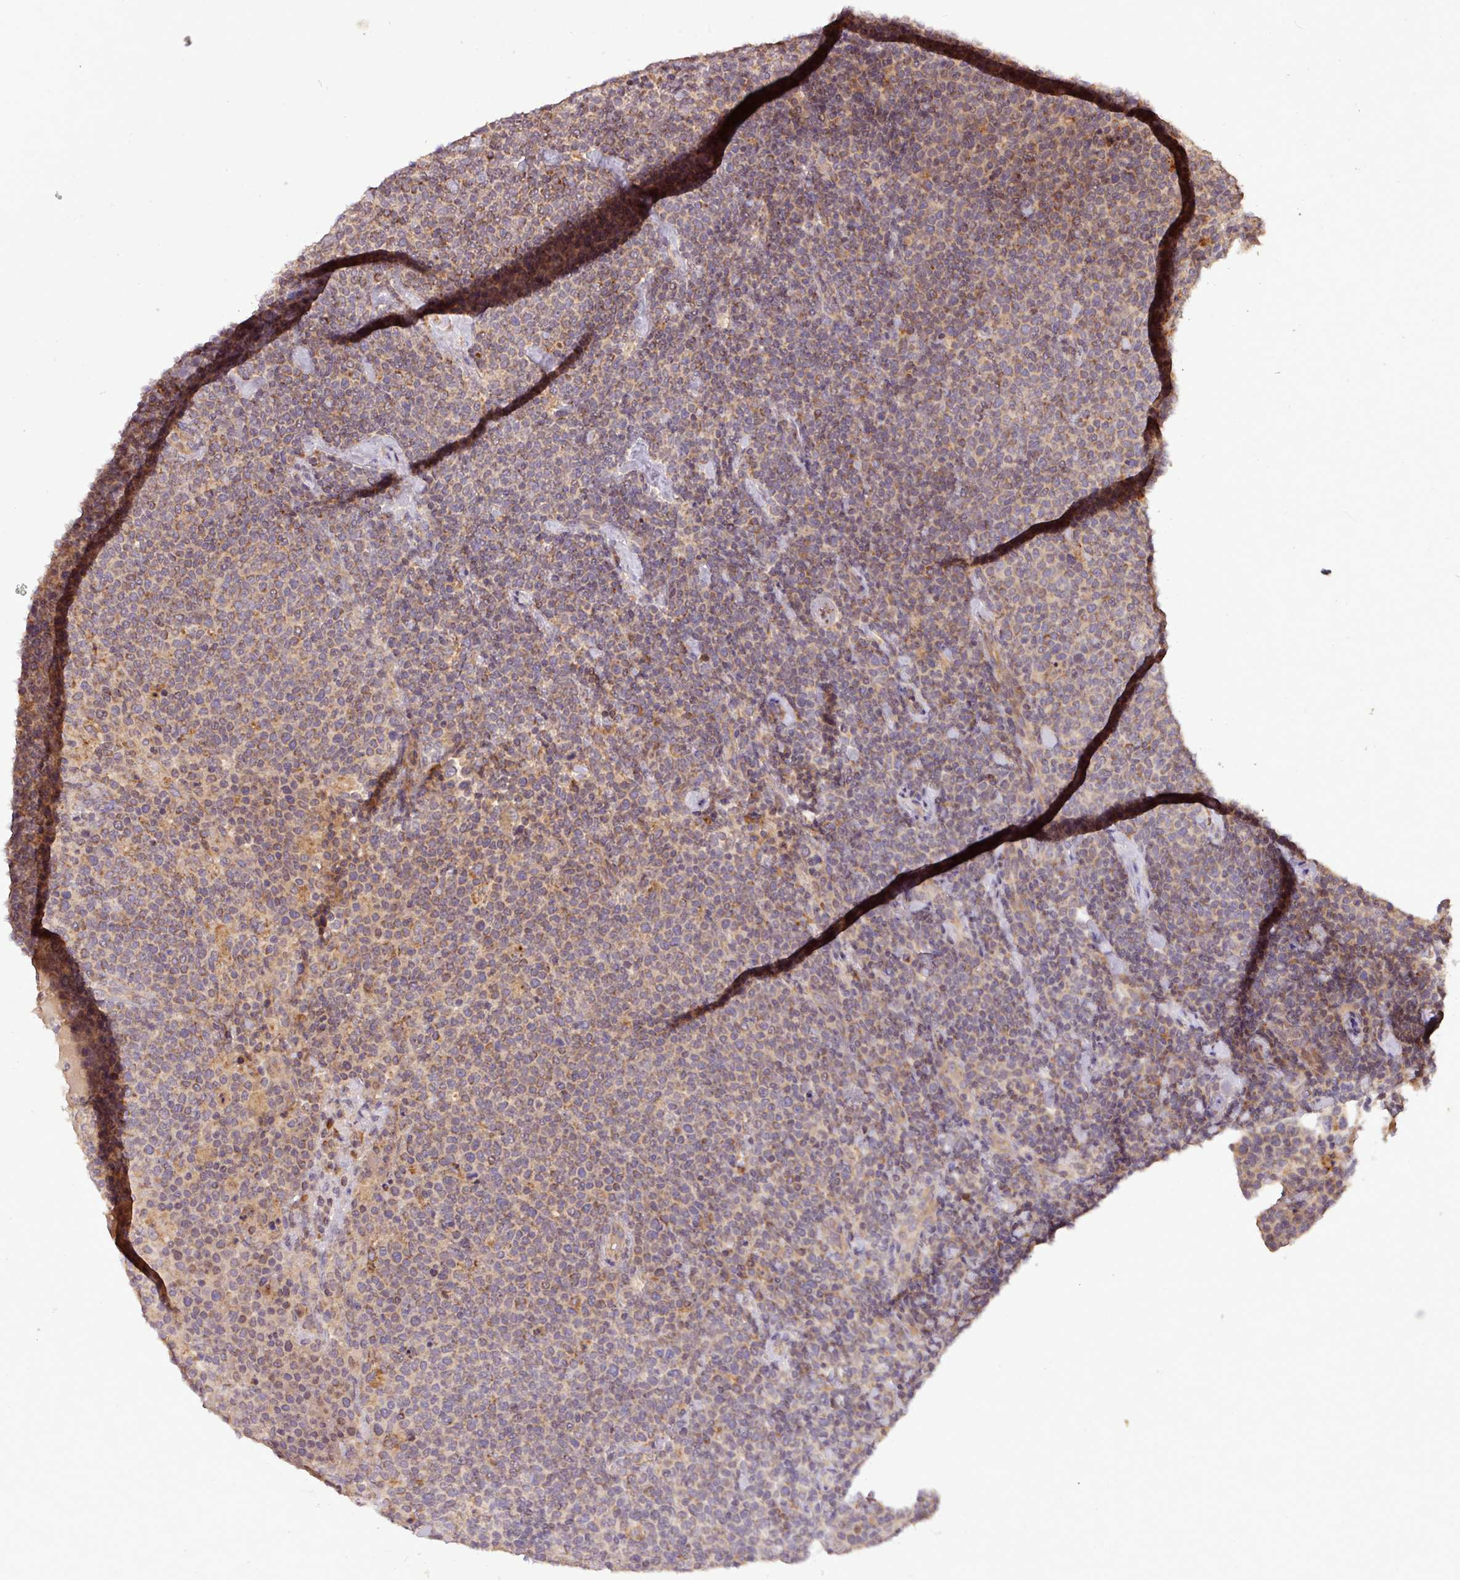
{"staining": {"intensity": "weak", "quantity": "25%-75%", "location": "cytoplasmic/membranous"}, "tissue": "lymphoma", "cell_type": "Tumor cells", "image_type": "cancer", "snomed": [{"axis": "morphology", "description": "Malignant lymphoma, non-Hodgkin's type, High grade"}, {"axis": "topography", "description": "Lymph node"}], "caption": "High-power microscopy captured an immunohistochemistry (IHC) micrograph of lymphoma, revealing weak cytoplasmic/membranous positivity in approximately 25%-75% of tumor cells.", "gene": "YPEL3", "patient": {"sex": "male", "age": 61}}